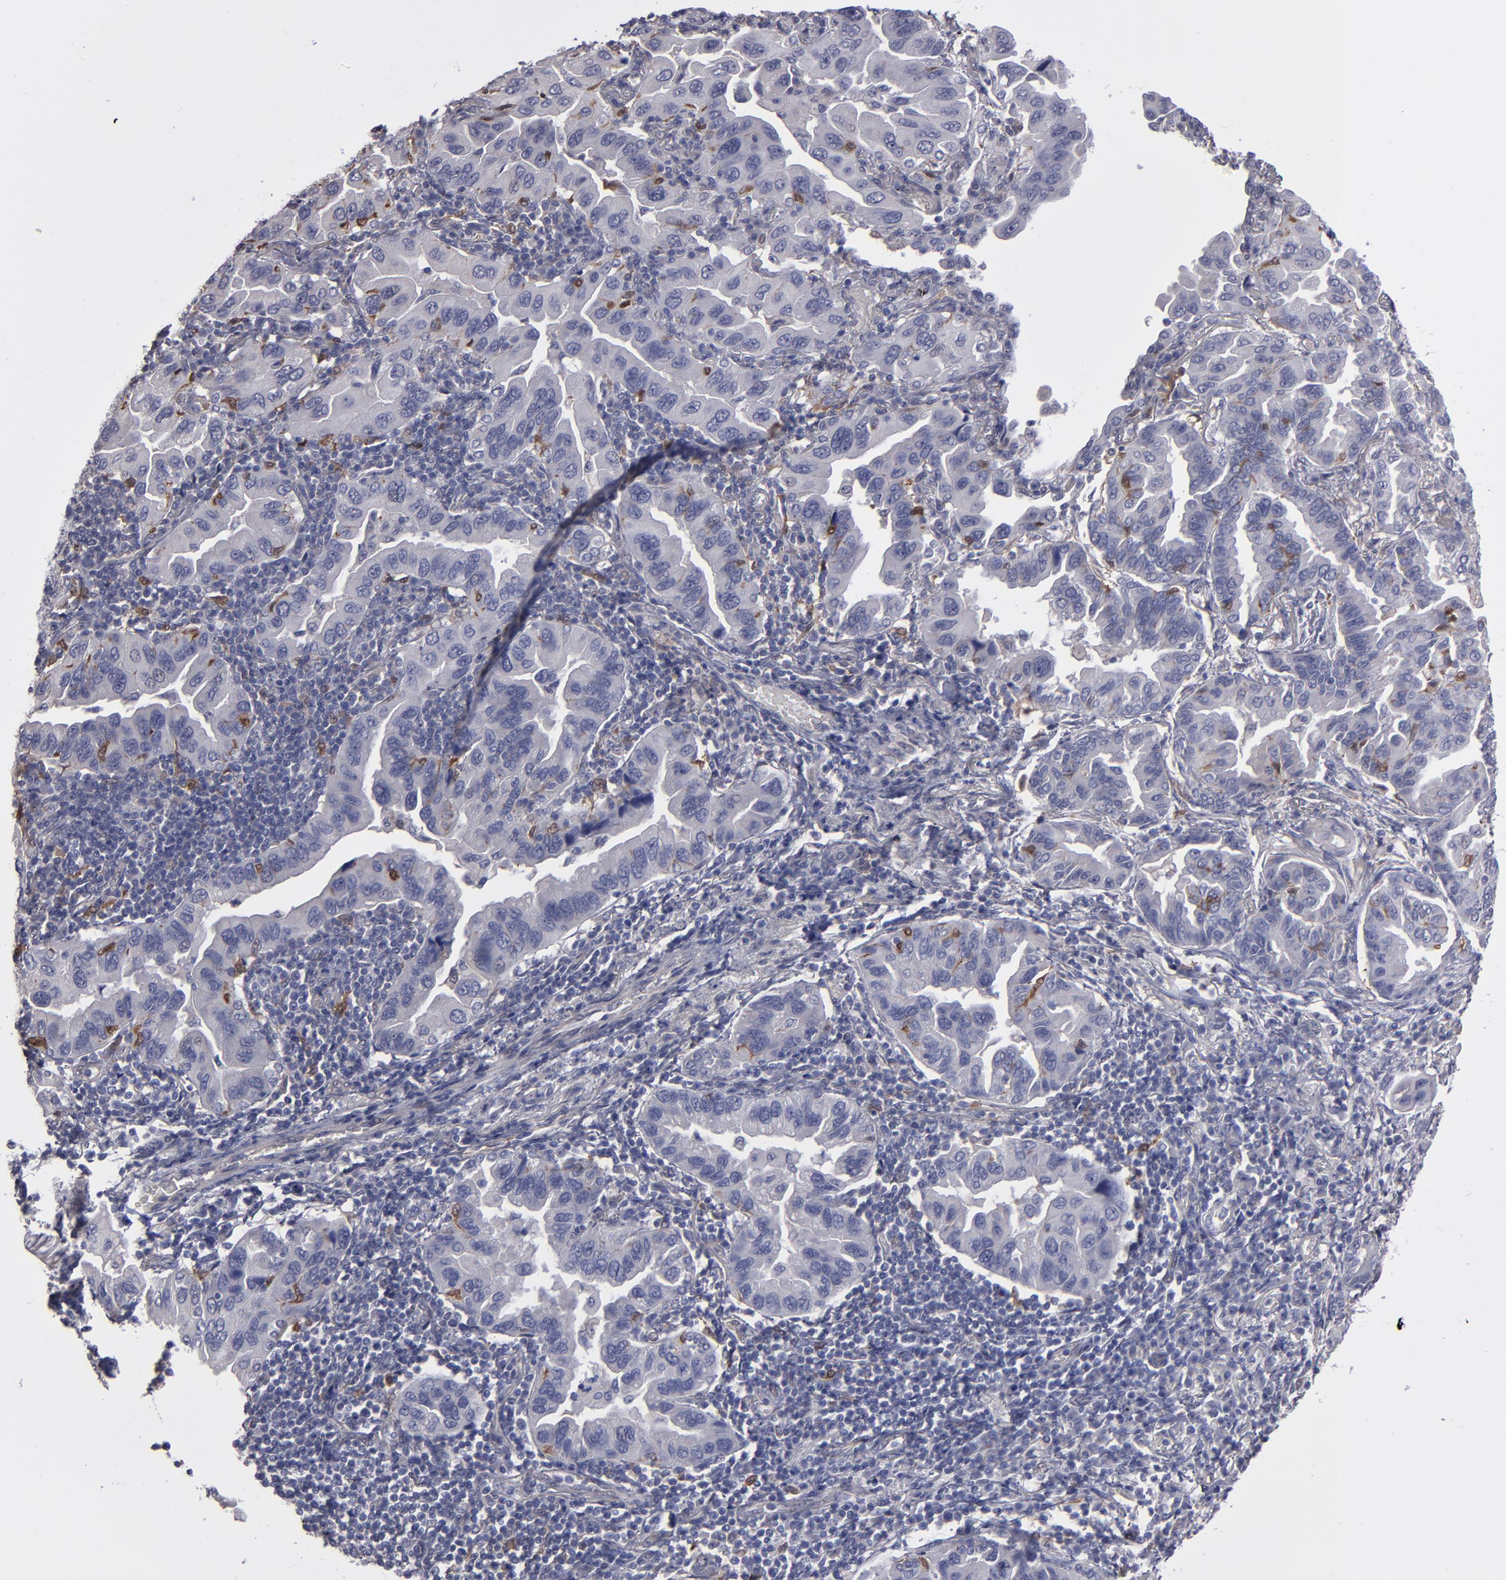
{"staining": {"intensity": "negative", "quantity": "none", "location": "none"}, "tissue": "lung cancer", "cell_type": "Tumor cells", "image_type": "cancer", "snomed": [{"axis": "morphology", "description": "Adenocarcinoma, NOS"}, {"axis": "topography", "description": "Lung"}], "caption": "Tumor cells show no significant positivity in adenocarcinoma (lung).", "gene": "NDRG2", "patient": {"sex": "female", "age": 65}}